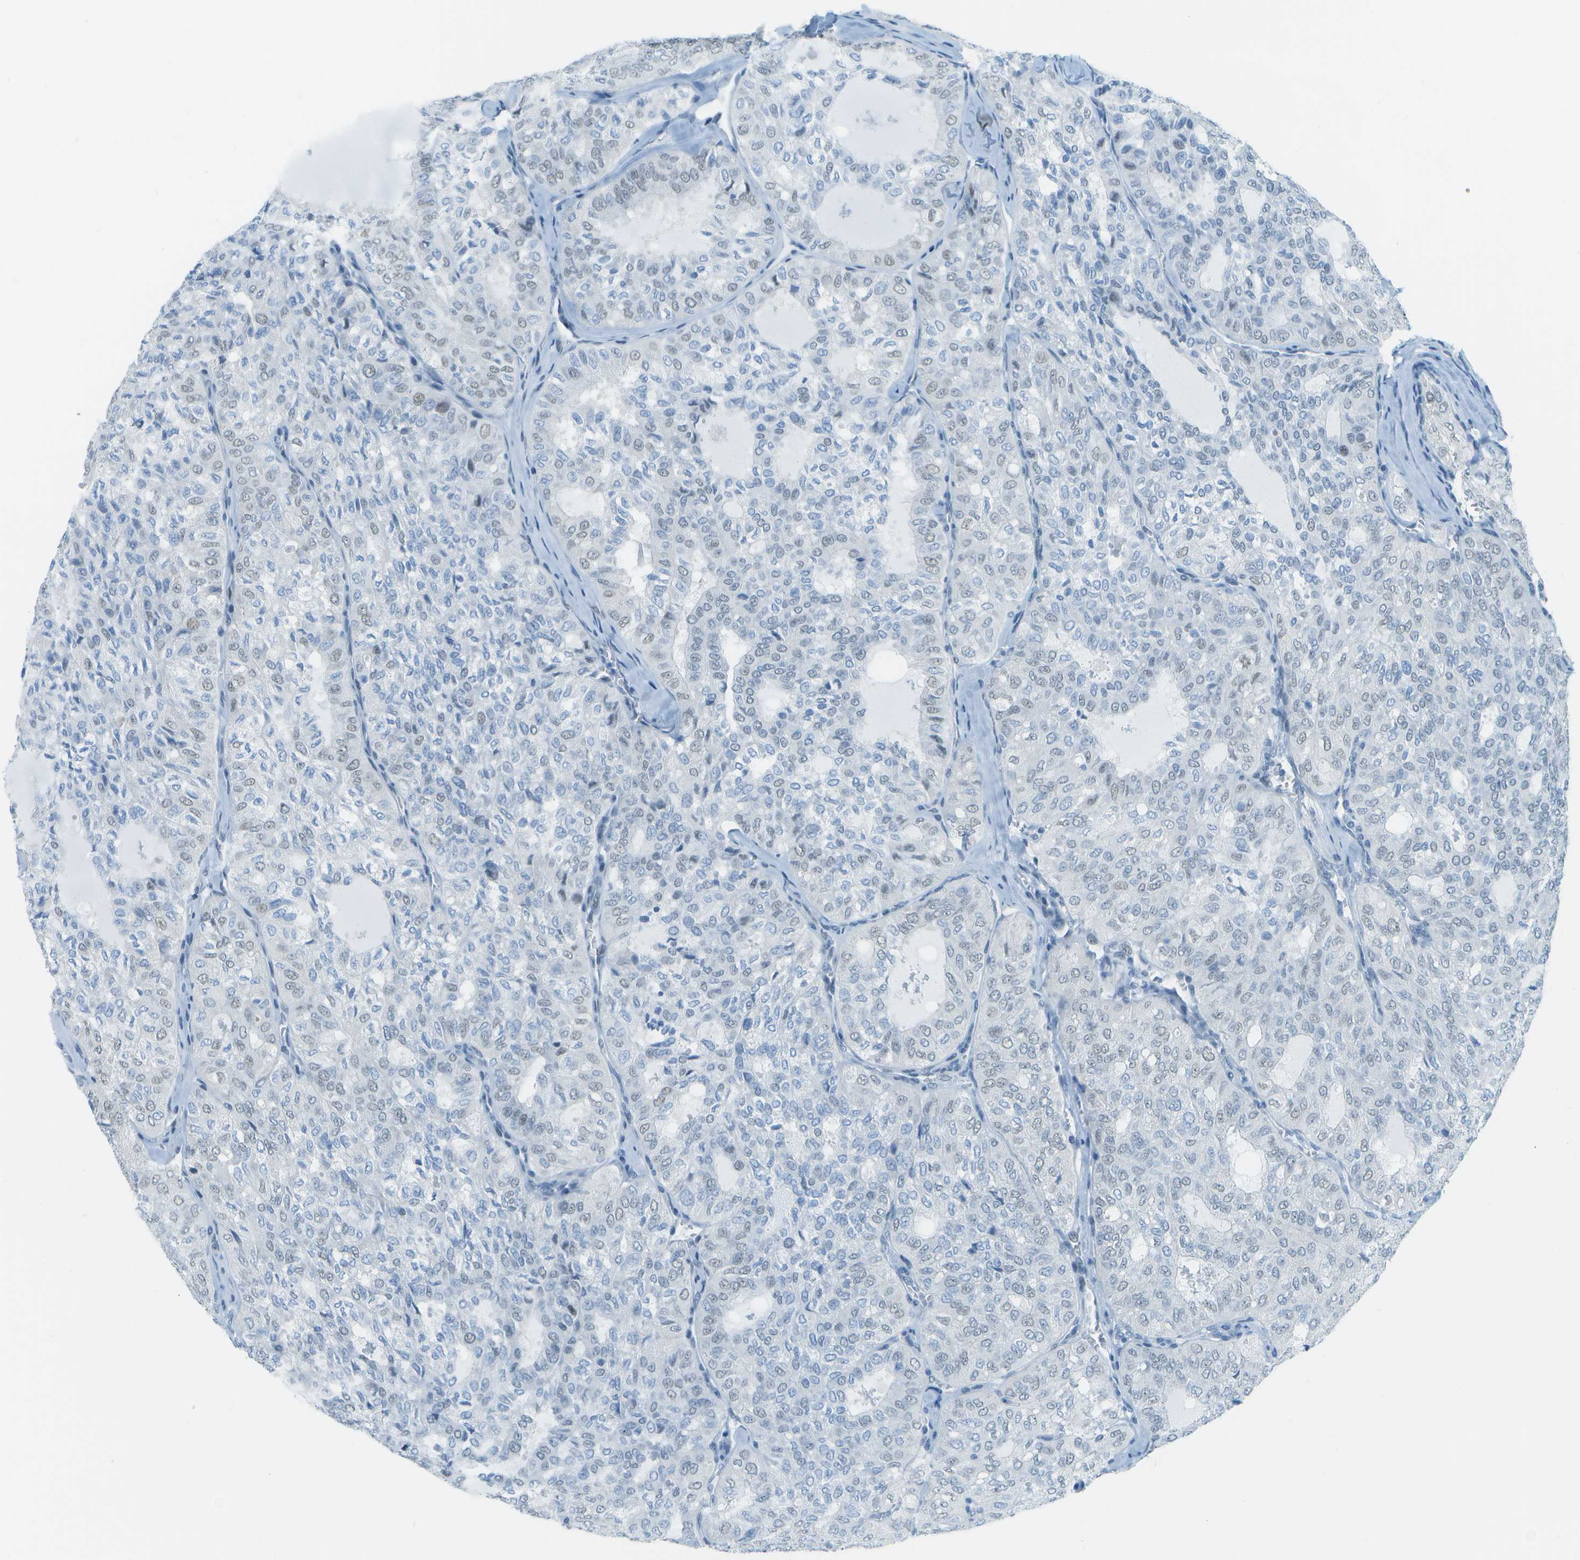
{"staining": {"intensity": "negative", "quantity": "none", "location": "none"}, "tissue": "thyroid cancer", "cell_type": "Tumor cells", "image_type": "cancer", "snomed": [{"axis": "morphology", "description": "Follicular adenoma carcinoma, NOS"}, {"axis": "topography", "description": "Thyroid gland"}], "caption": "Immunohistochemistry (IHC) of follicular adenoma carcinoma (thyroid) reveals no staining in tumor cells.", "gene": "NEK11", "patient": {"sex": "male", "age": 75}}